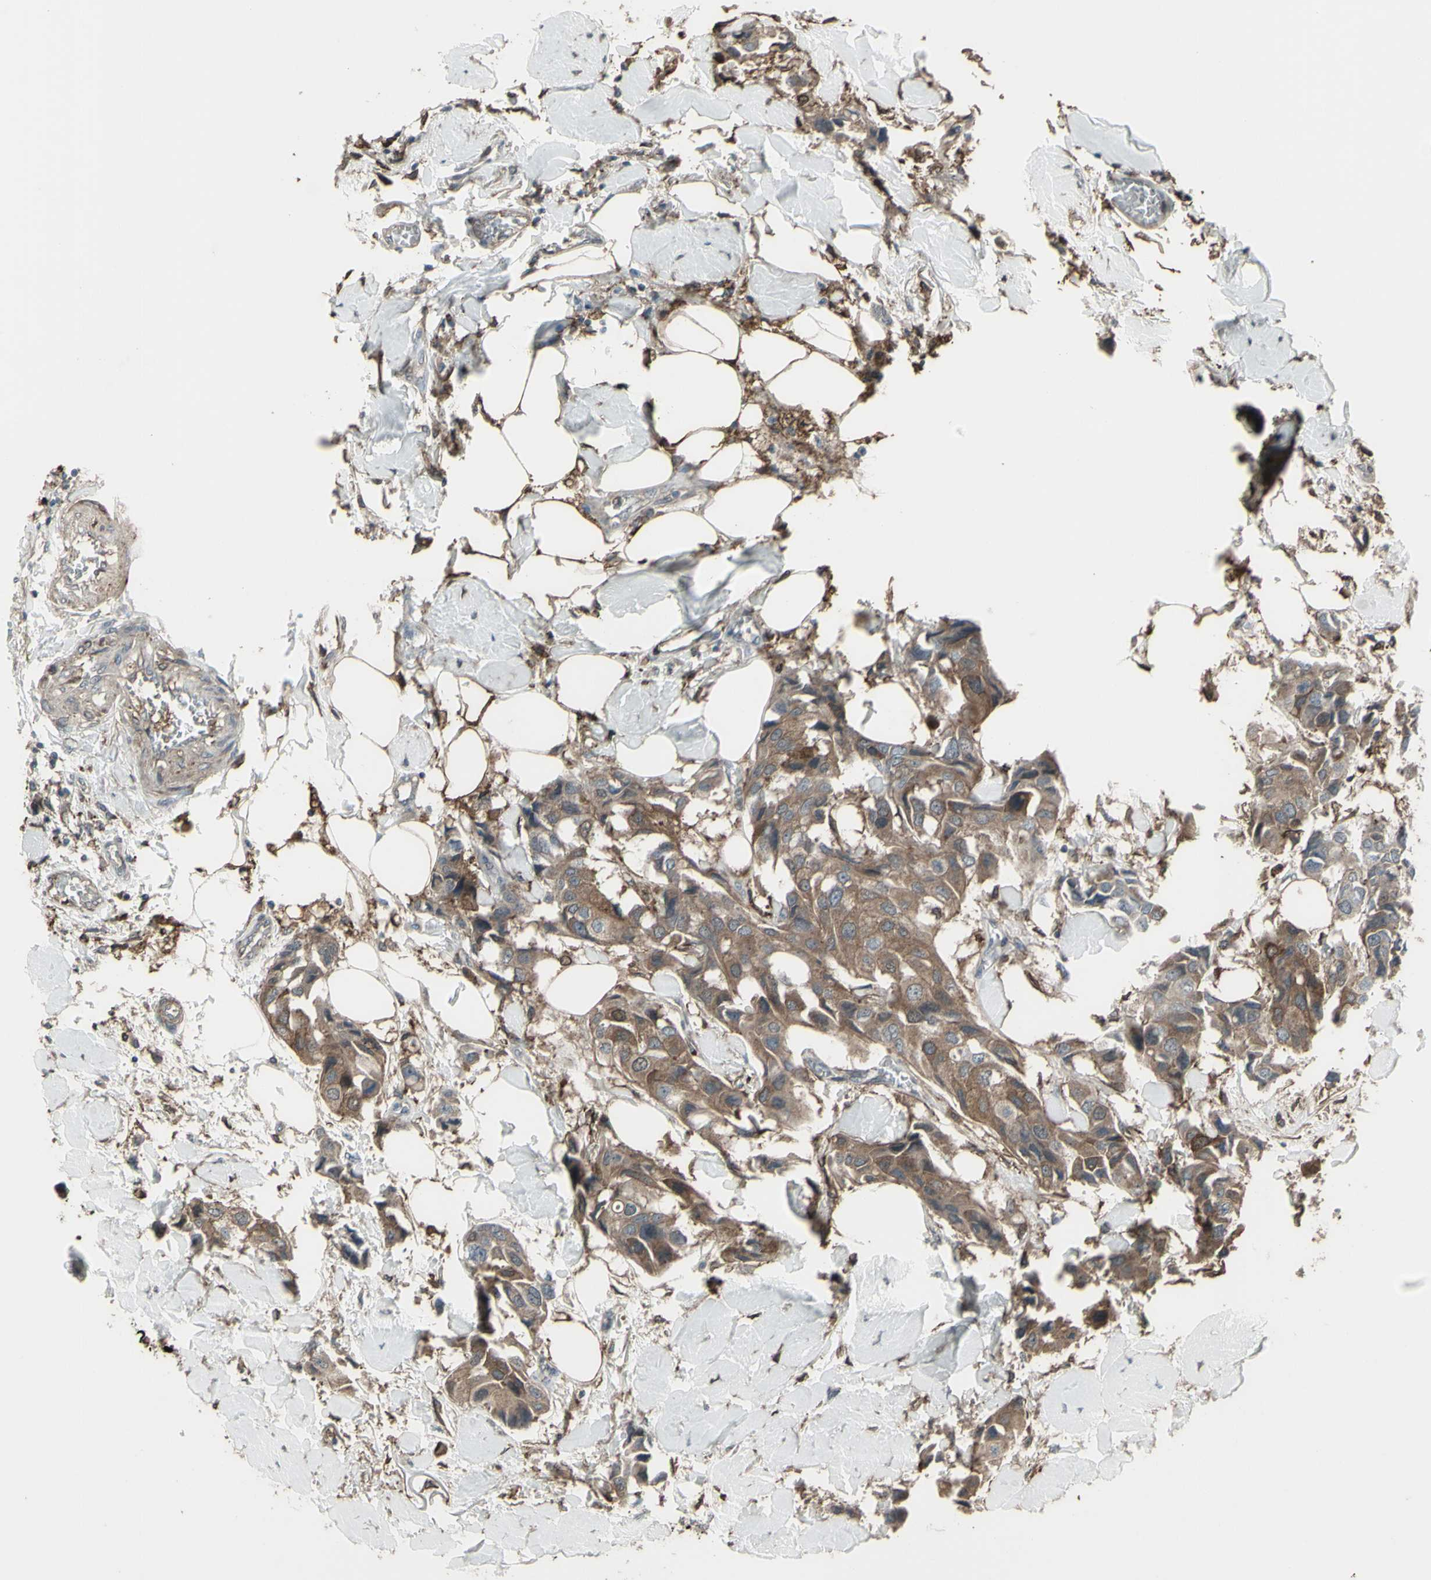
{"staining": {"intensity": "moderate", "quantity": ">75%", "location": "cytoplasmic/membranous"}, "tissue": "breast cancer", "cell_type": "Tumor cells", "image_type": "cancer", "snomed": [{"axis": "morphology", "description": "Duct carcinoma"}, {"axis": "topography", "description": "Breast"}], "caption": "Tumor cells exhibit medium levels of moderate cytoplasmic/membranous positivity in about >75% of cells in human breast cancer (infiltrating ductal carcinoma).", "gene": "SMO", "patient": {"sex": "female", "age": 80}}